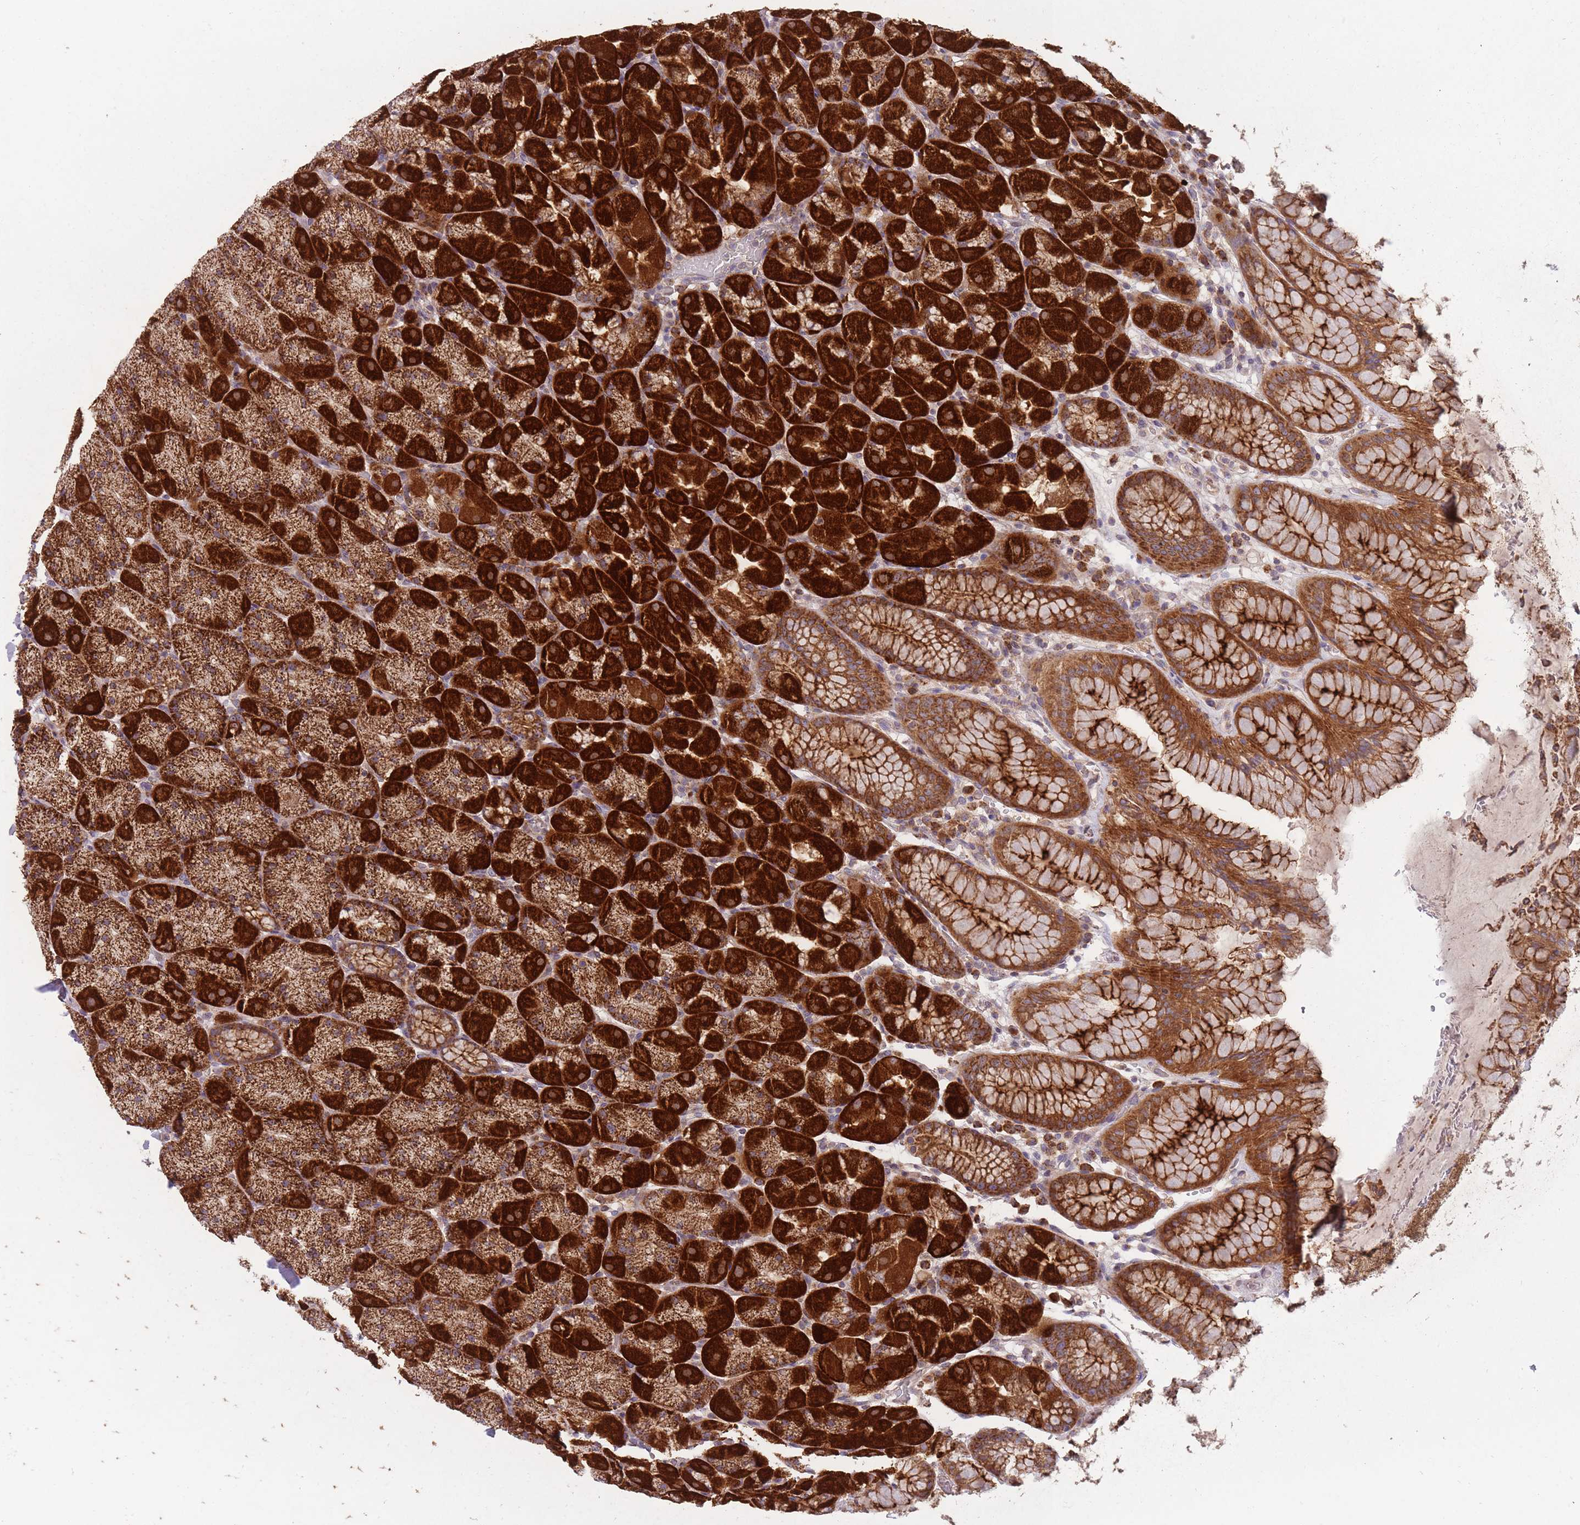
{"staining": {"intensity": "strong", "quantity": ">75%", "location": "cytoplasmic/membranous"}, "tissue": "stomach", "cell_type": "Glandular cells", "image_type": "normal", "snomed": [{"axis": "morphology", "description": "Normal tissue, NOS"}, {"axis": "topography", "description": "Stomach, upper"}, {"axis": "topography", "description": "Stomach, lower"}], "caption": "Immunohistochemical staining of unremarkable stomach exhibits >75% levels of strong cytoplasmic/membranous protein expression in about >75% of glandular cells. (Stains: DAB in brown, nuclei in blue, Microscopy: brightfield microscopy at high magnification).", "gene": "ENSG00000255639", "patient": {"sex": "male", "age": 67}}